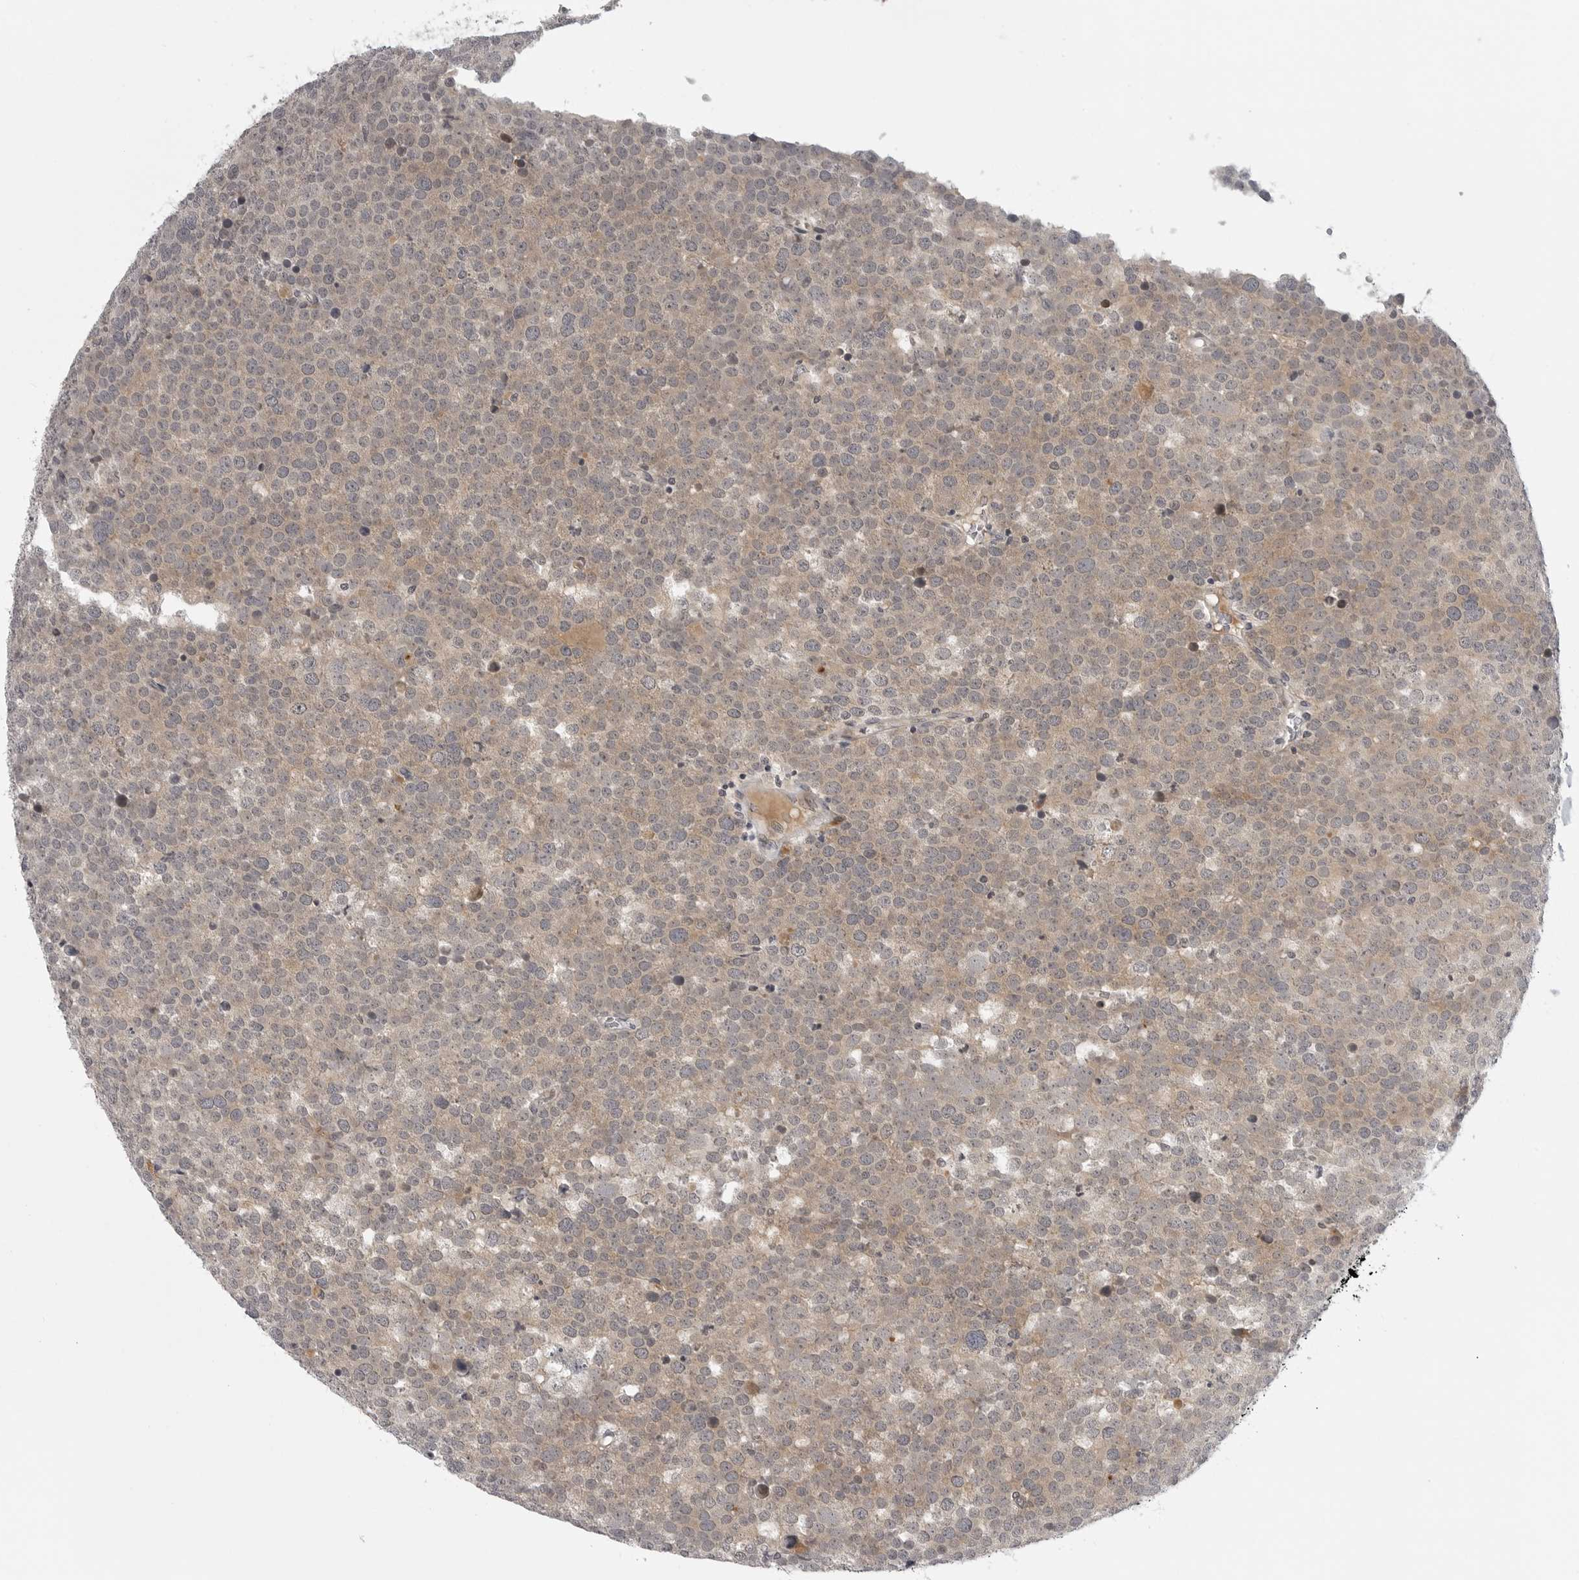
{"staining": {"intensity": "weak", "quantity": ">75%", "location": "cytoplasmic/membranous"}, "tissue": "testis cancer", "cell_type": "Tumor cells", "image_type": "cancer", "snomed": [{"axis": "morphology", "description": "Seminoma, NOS"}, {"axis": "topography", "description": "Testis"}], "caption": "Protein analysis of testis seminoma tissue shows weak cytoplasmic/membranous expression in approximately >75% of tumor cells.", "gene": "CD300LD", "patient": {"sex": "male", "age": 71}}